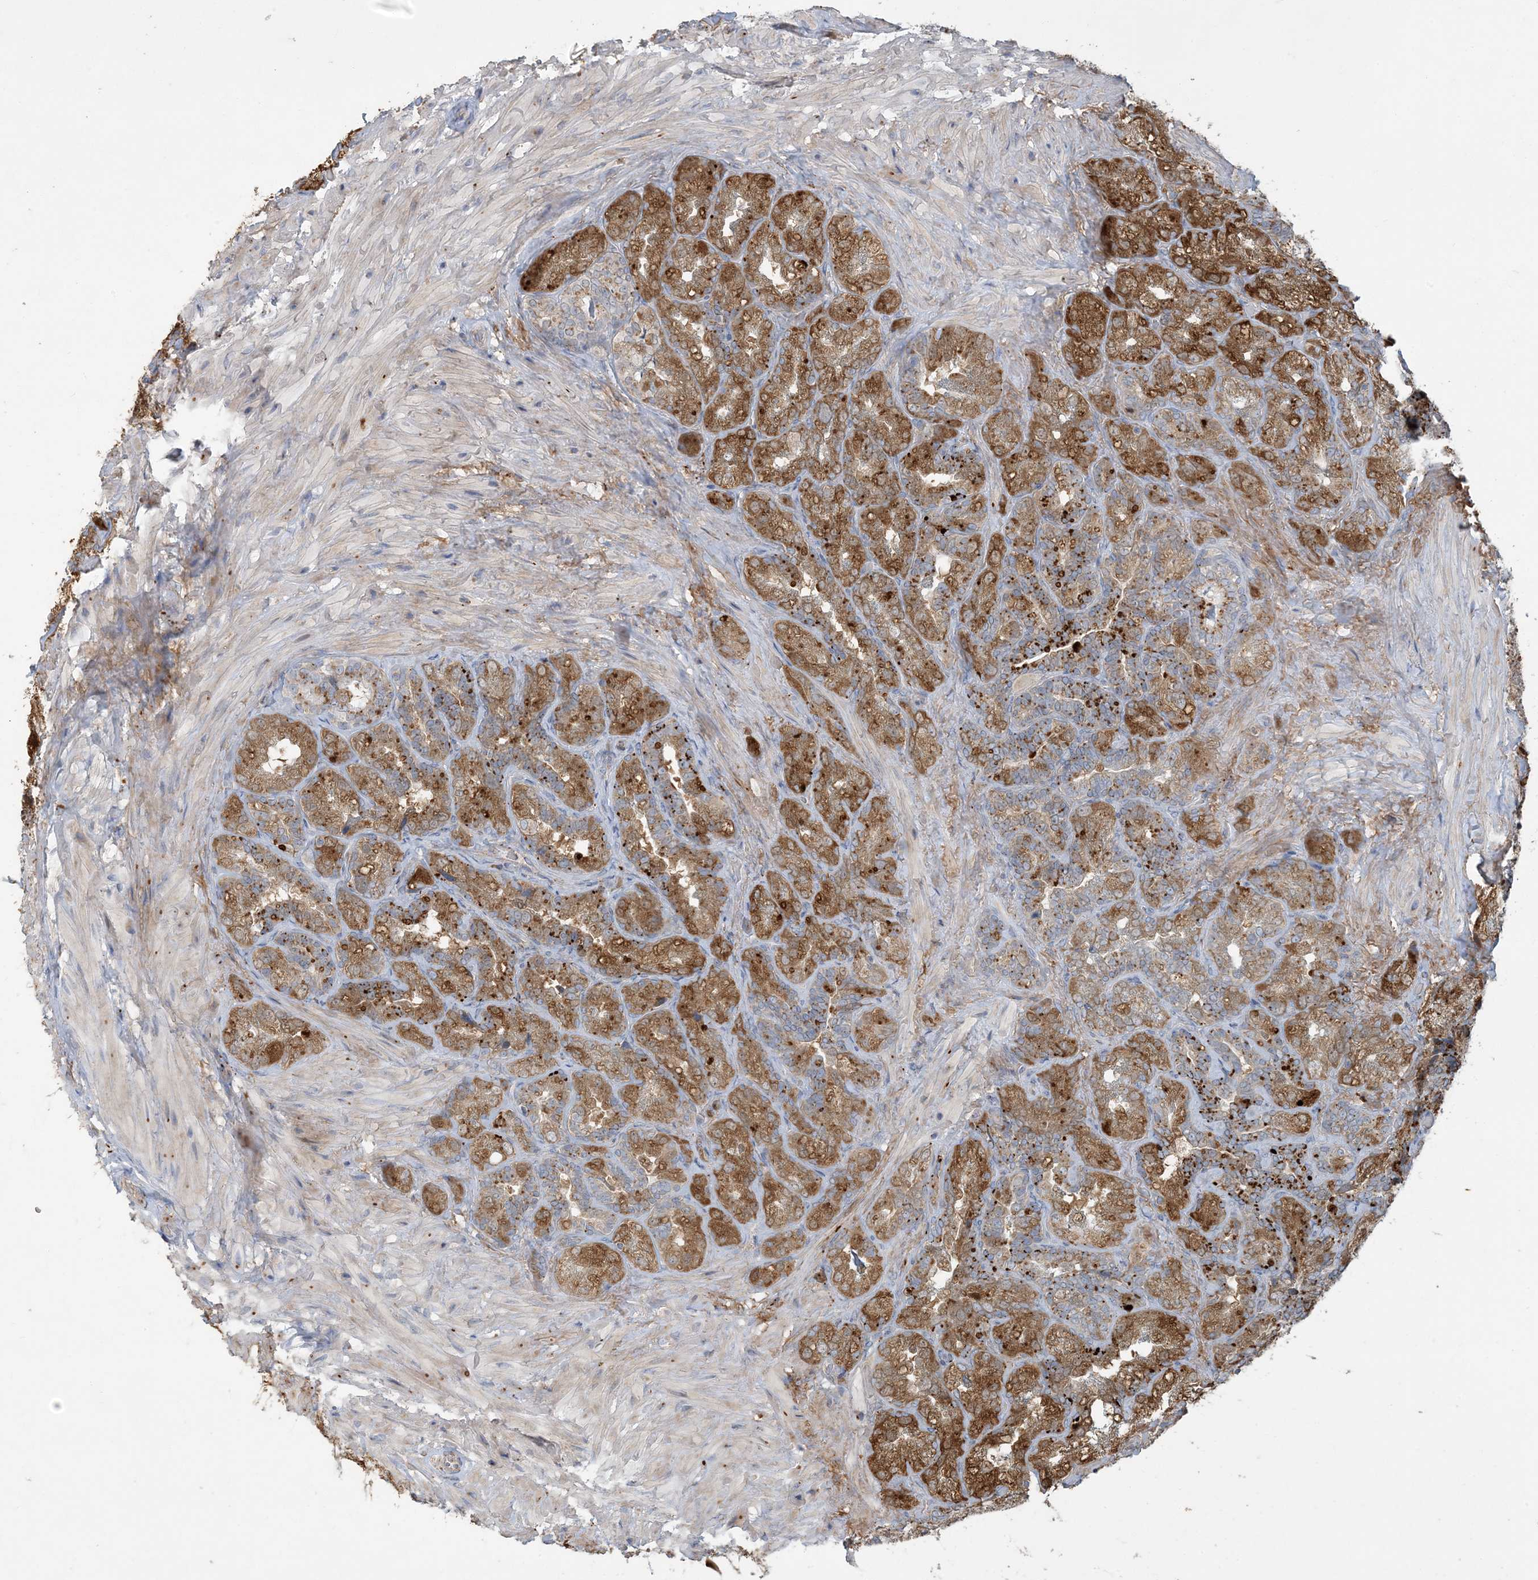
{"staining": {"intensity": "strong", "quantity": ">75%", "location": "cytoplasmic/membranous"}, "tissue": "seminal vesicle", "cell_type": "Glandular cells", "image_type": "normal", "snomed": [{"axis": "morphology", "description": "Normal tissue, NOS"}, {"axis": "topography", "description": "Seminal veicle"}, {"axis": "topography", "description": "Peripheral nerve tissue"}], "caption": "Human seminal vesicle stained with a brown dye reveals strong cytoplasmic/membranous positive expression in about >75% of glandular cells.", "gene": "LTN1", "patient": {"sex": "male", "age": 63}}